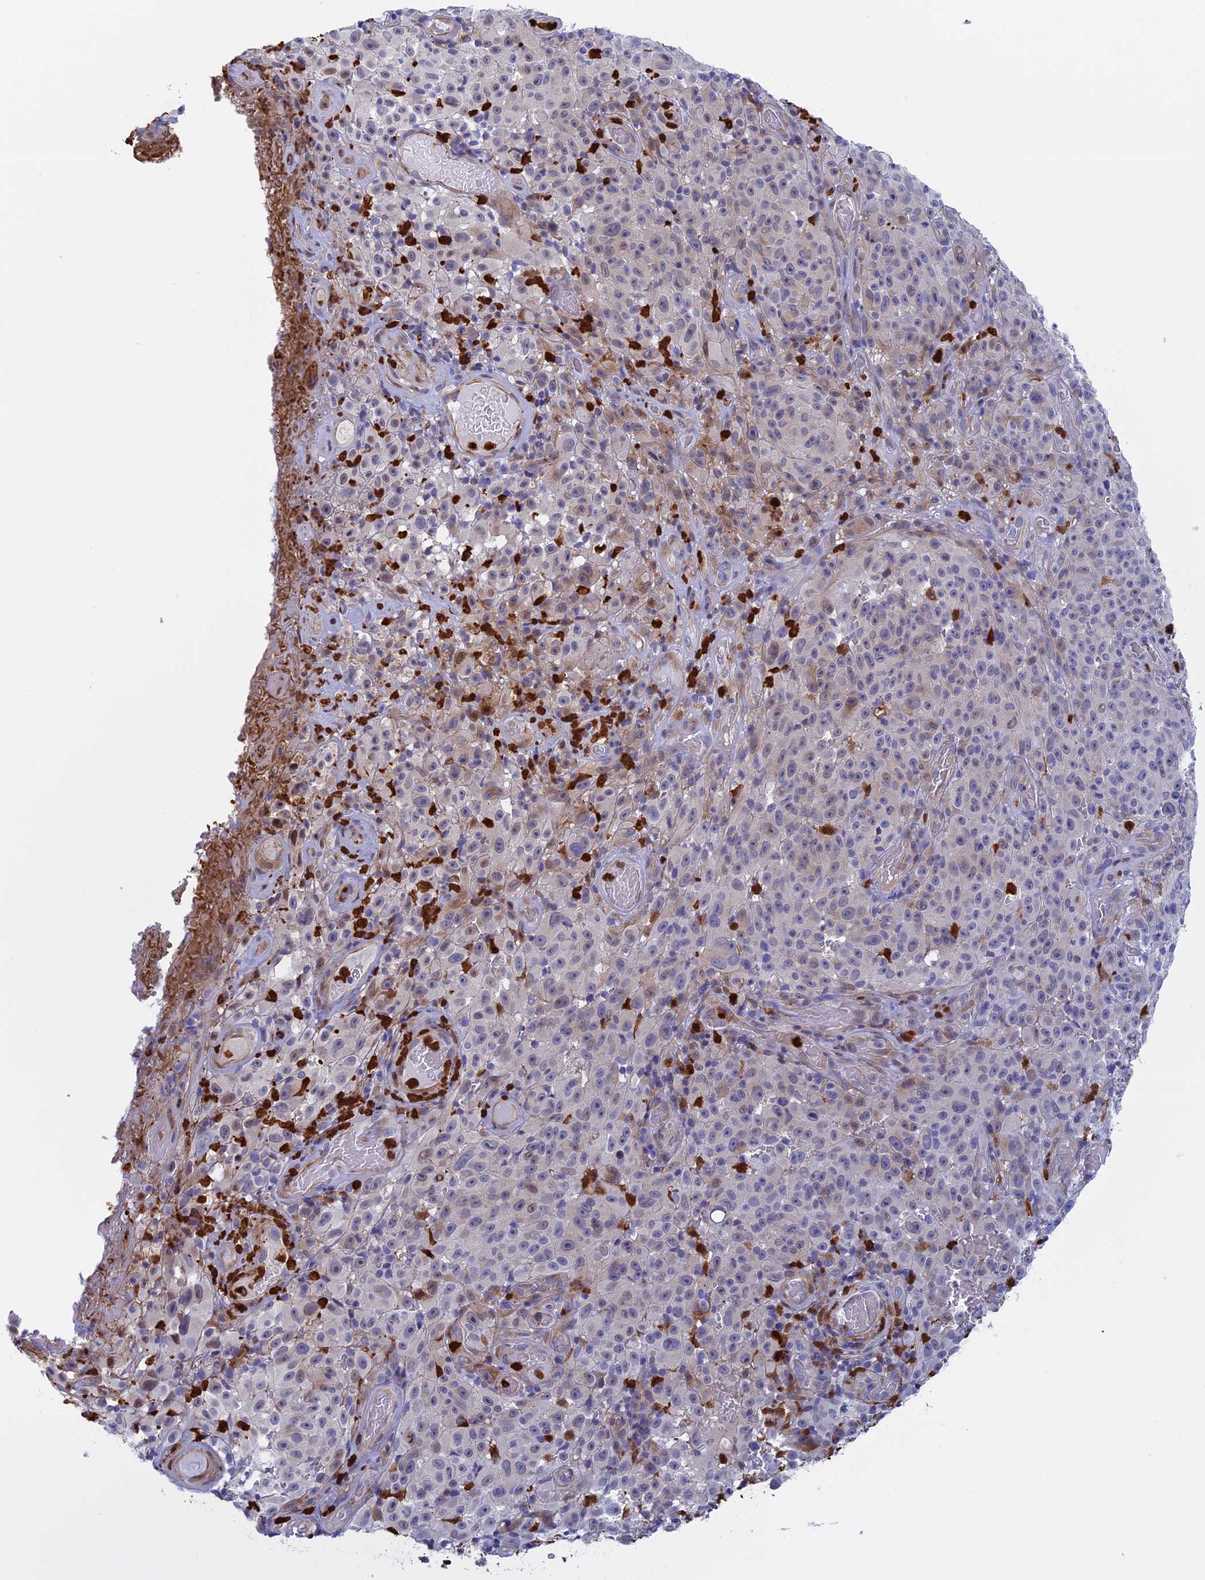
{"staining": {"intensity": "weak", "quantity": "<25%", "location": "cytoplasmic/membranous"}, "tissue": "melanoma", "cell_type": "Tumor cells", "image_type": "cancer", "snomed": [{"axis": "morphology", "description": "Malignant melanoma, NOS"}, {"axis": "topography", "description": "Skin"}], "caption": "There is no significant expression in tumor cells of malignant melanoma.", "gene": "SLC26A1", "patient": {"sex": "female", "age": 82}}